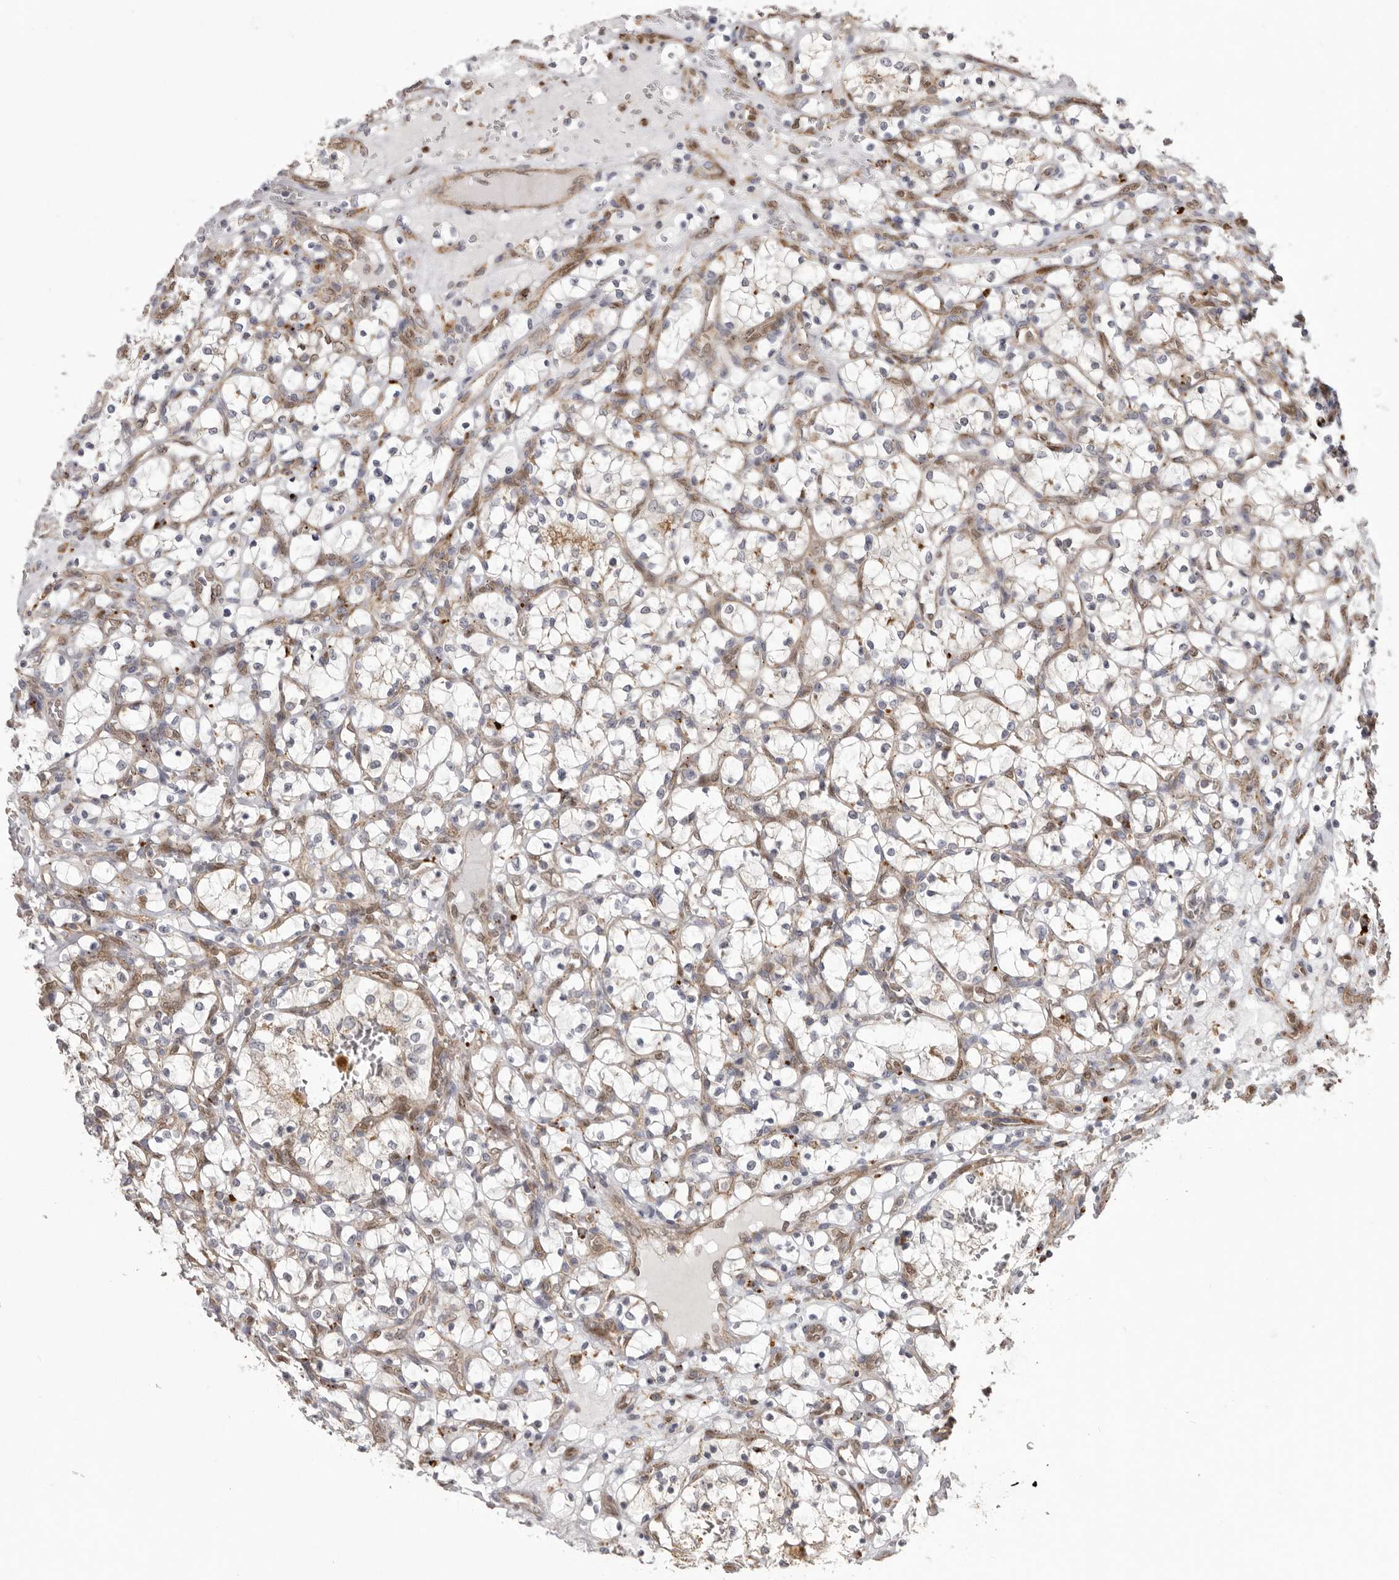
{"staining": {"intensity": "negative", "quantity": "none", "location": "none"}, "tissue": "renal cancer", "cell_type": "Tumor cells", "image_type": "cancer", "snomed": [{"axis": "morphology", "description": "Adenocarcinoma, NOS"}, {"axis": "topography", "description": "Kidney"}], "caption": "Protein analysis of adenocarcinoma (renal) displays no significant expression in tumor cells. (DAB (3,3'-diaminobenzidine) immunohistochemistry (IHC), high magnification).", "gene": "NUP43", "patient": {"sex": "female", "age": 69}}